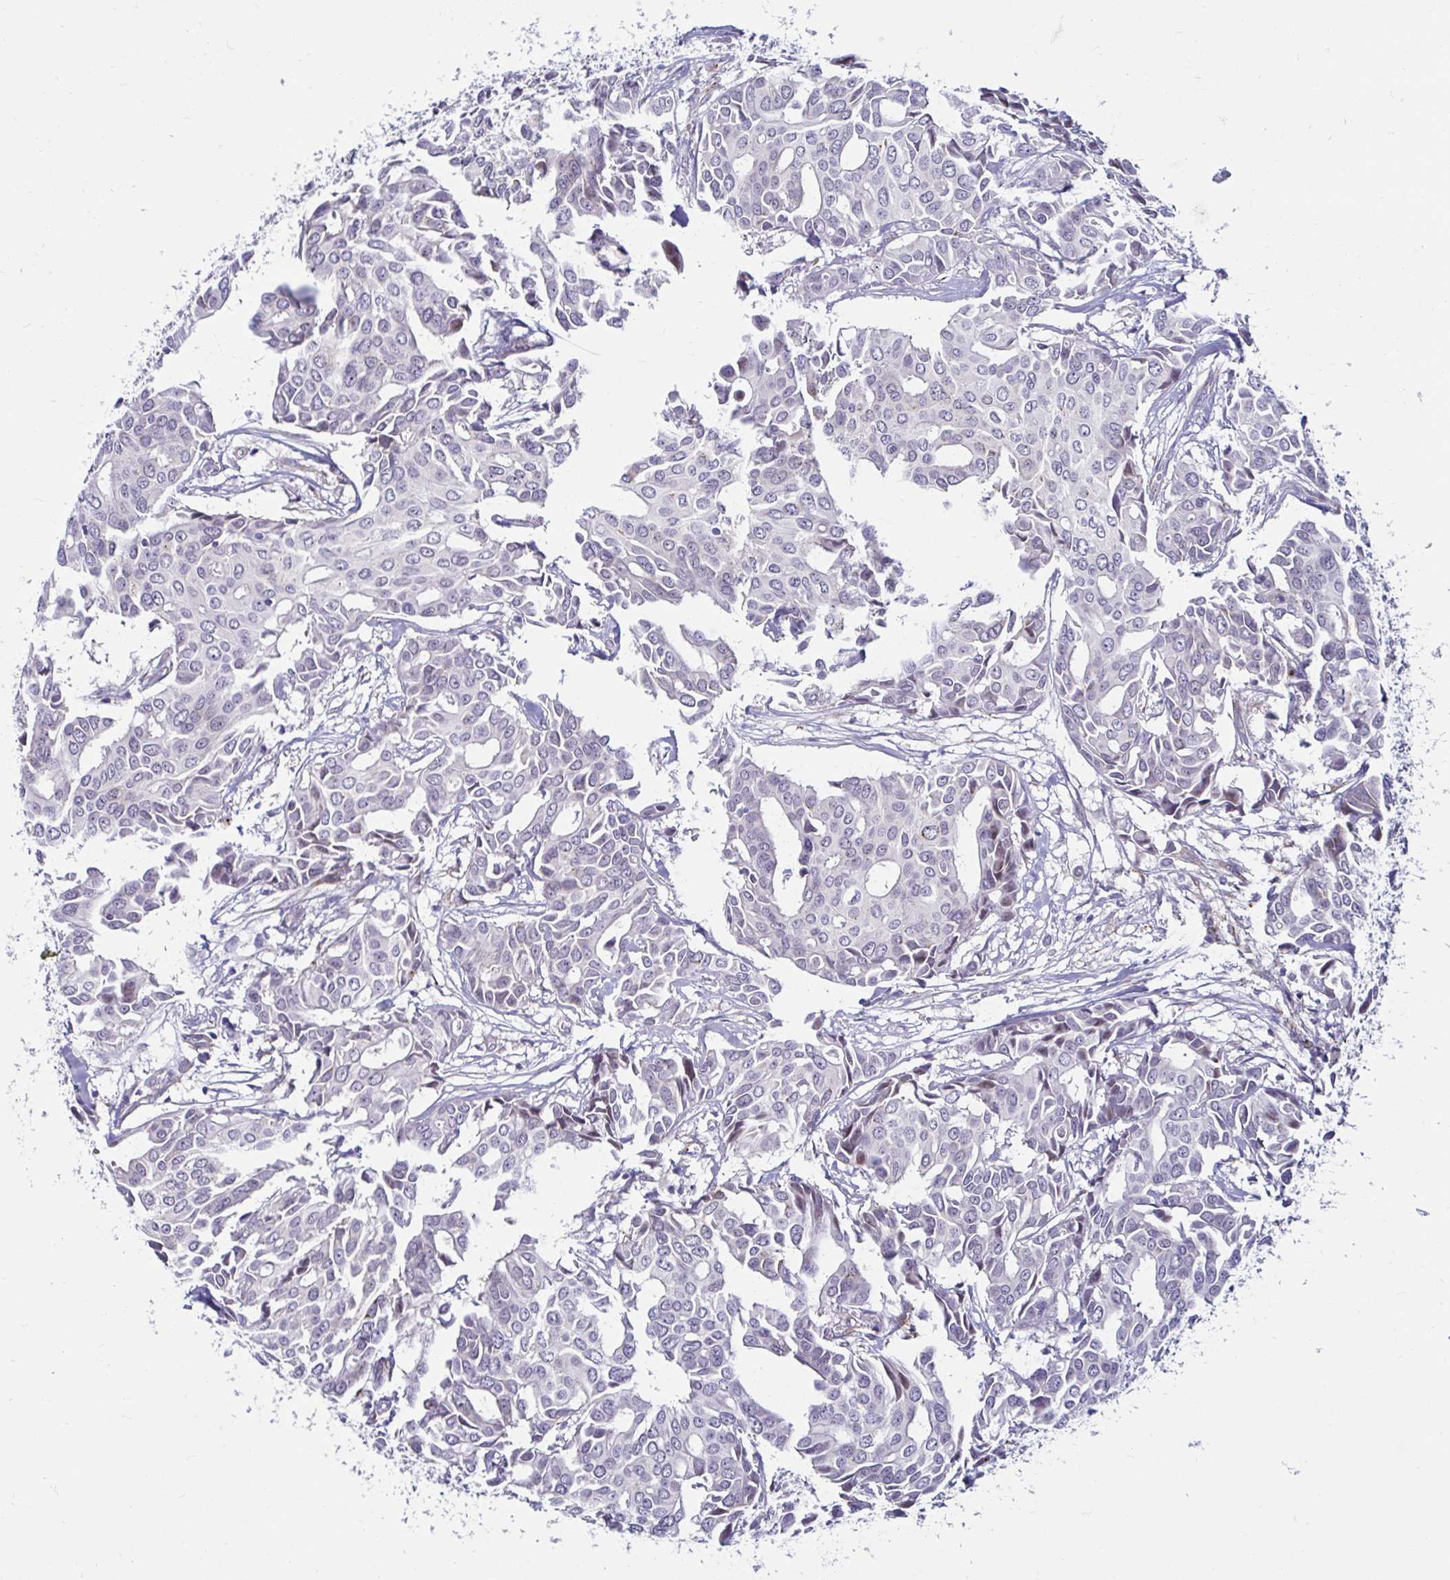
{"staining": {"intensity": "negative", "quantity": "none", "location": "none"}, "tissue": "breast cancer", "cell_type": "Tumor cells", "image_type": "cancer", "snomed": [{"axis": "morphology", "description": "Duct carcinoma"}, {"axis": "topography", "description": "Breast"}], "caption": "Tumor cells are negative for protein expression in human breast cancer (infiltrating ductal carcinoma). The staining was performed using DAB to visualize the protein expression in brown, while the nuclei were stained in blue with hematoxylin (Magnification: 20x).", "gene": "ANKRD62", "patient": {"sex": "female", "age": 54}}